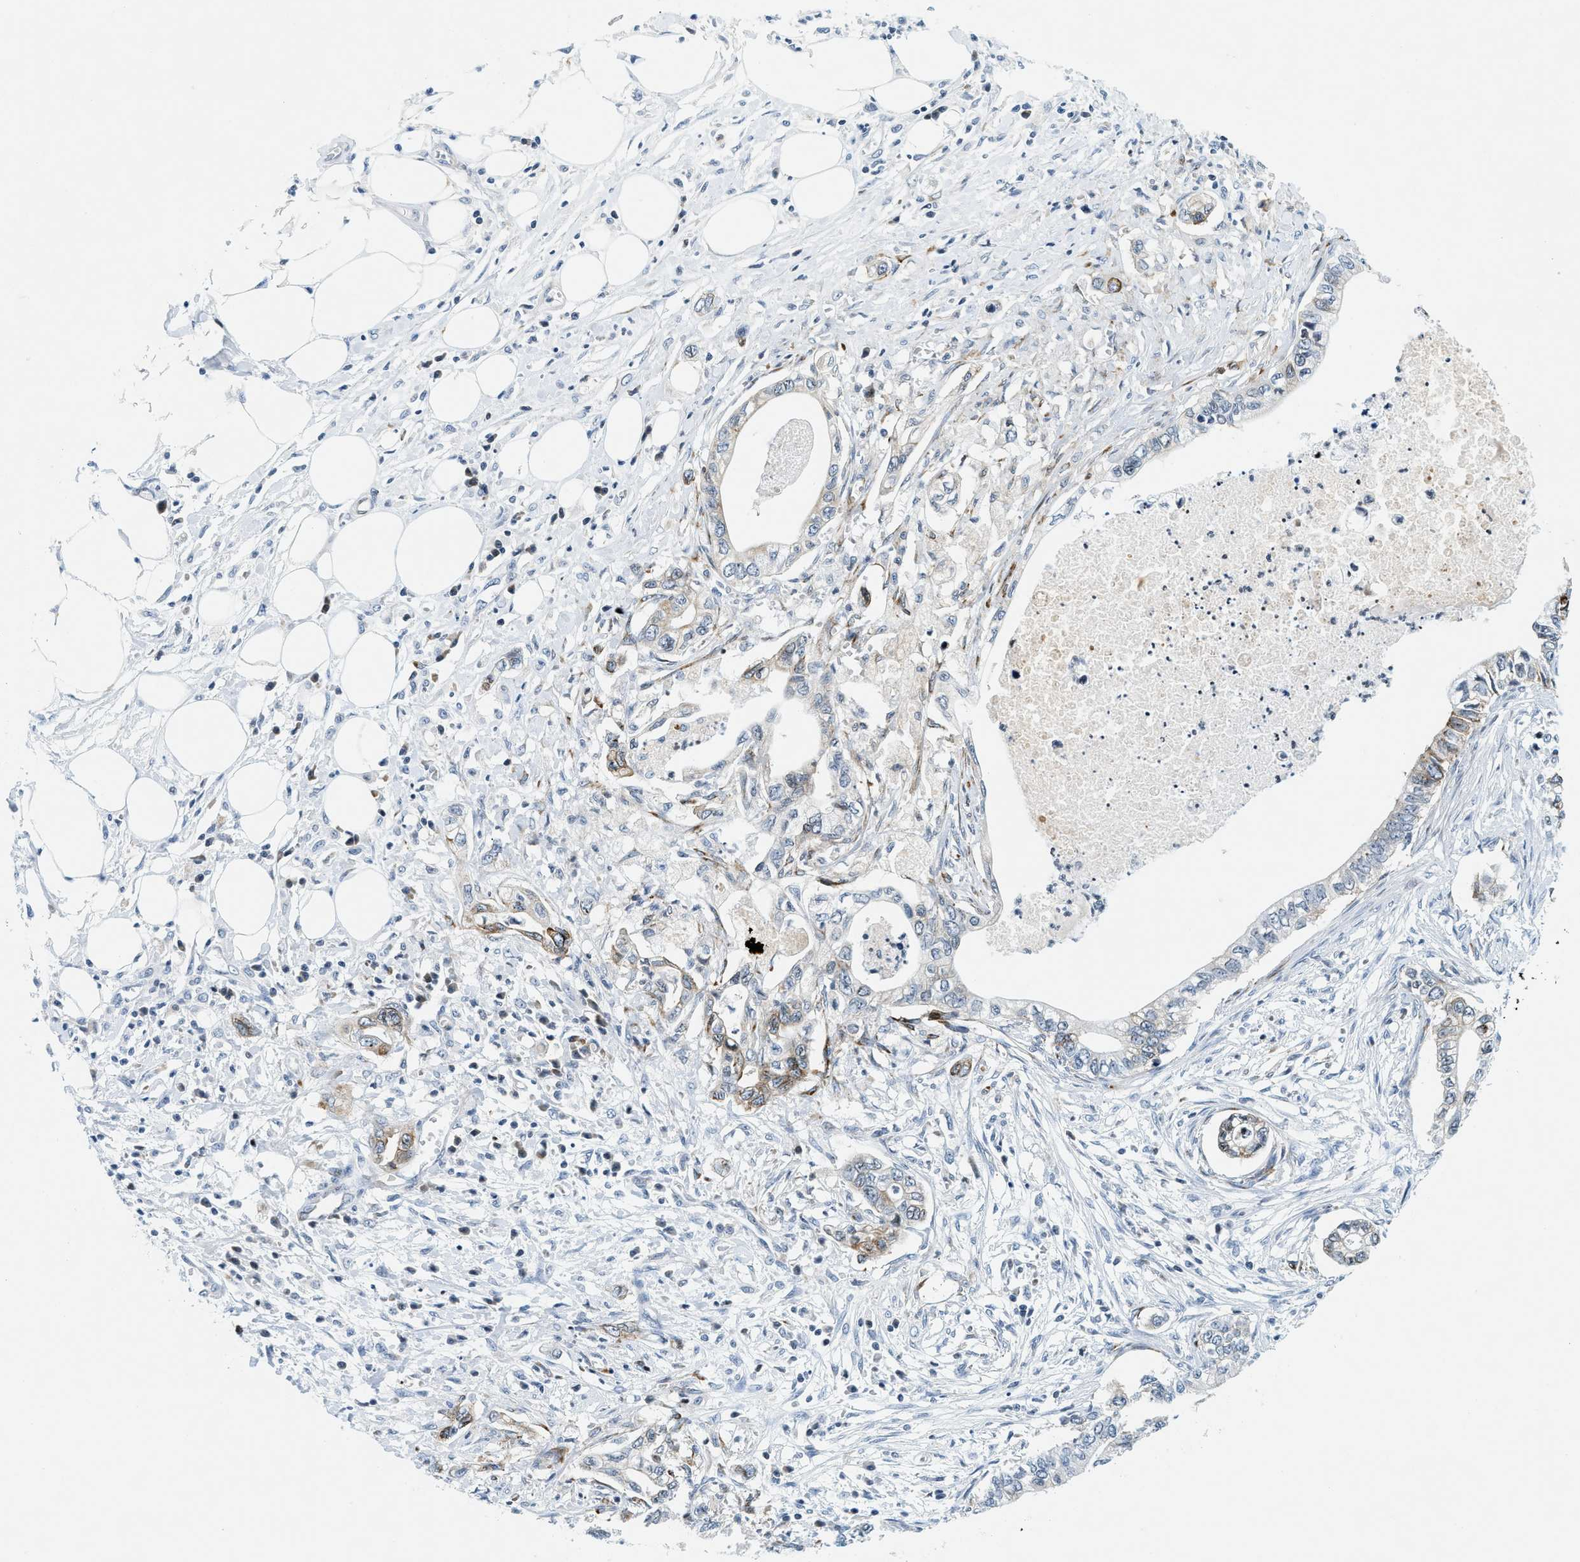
{"staining": {"intensity": "moderate", "quantity": "25%-75%", "location": "cytoplasmic/membranous"}, "tissue": "pancreatic cancer", "cell_type": "Tumor cells", "image_type": "cancer", "snomed": [{"axis": "morphology", "description": "Adenocarcinoma, NOS"}, {"axis": "topography", "description": "Pancreas"}], "caption": "IHC photomicrograph of neoplastic tissue: pancreatic cancer stained using IHC demonstrates medium levels of moderate protein expression localized specifically in the cytoplasmic/membranous of tumor cells, appearing as a cytoplasmic/membranous brown color.", "gene": "UVRAG", "patient": {"sex": "male", "age": 56}}